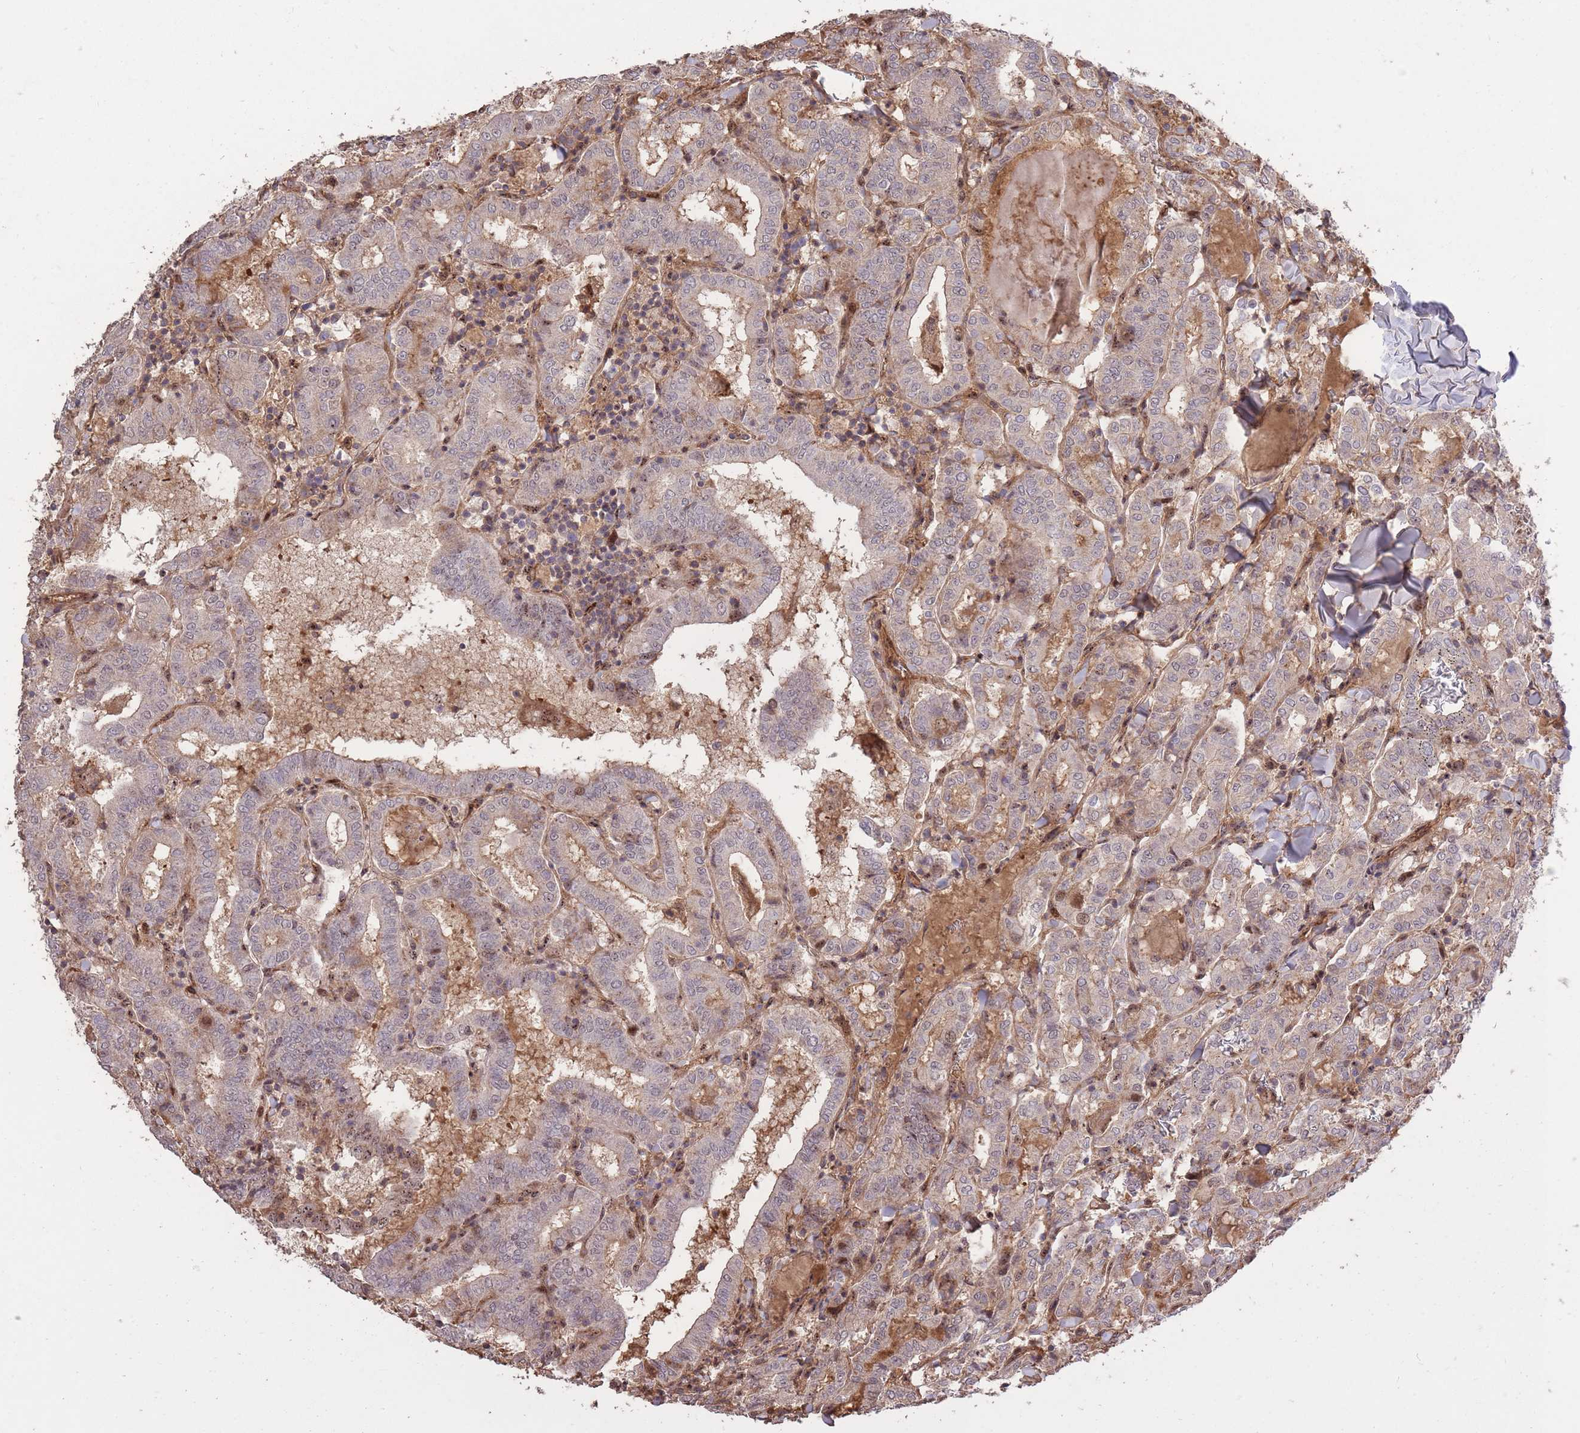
{"staining": {"intensity": "negative", "quantity": "none", "location": "none"}, "tissue": "thyroid cancer", "cell_type": "Tumor cells", "image_type": "cancer", "snomed": [{"axis": "morphology", "description": "Papillary adenocarcinoma, NOS"}, {"axis": "topography", "description": "Thyroid gland"}], "caption": "Immunohistochemistry (IHC) histopathology image of neoplastic tissue: thyroid papillary adenocarcinoma stained with DAB displays no significant protein positivity in tumor cells.", "gene": "PLD1", "patient": {"sex": "female", "age": 72}}